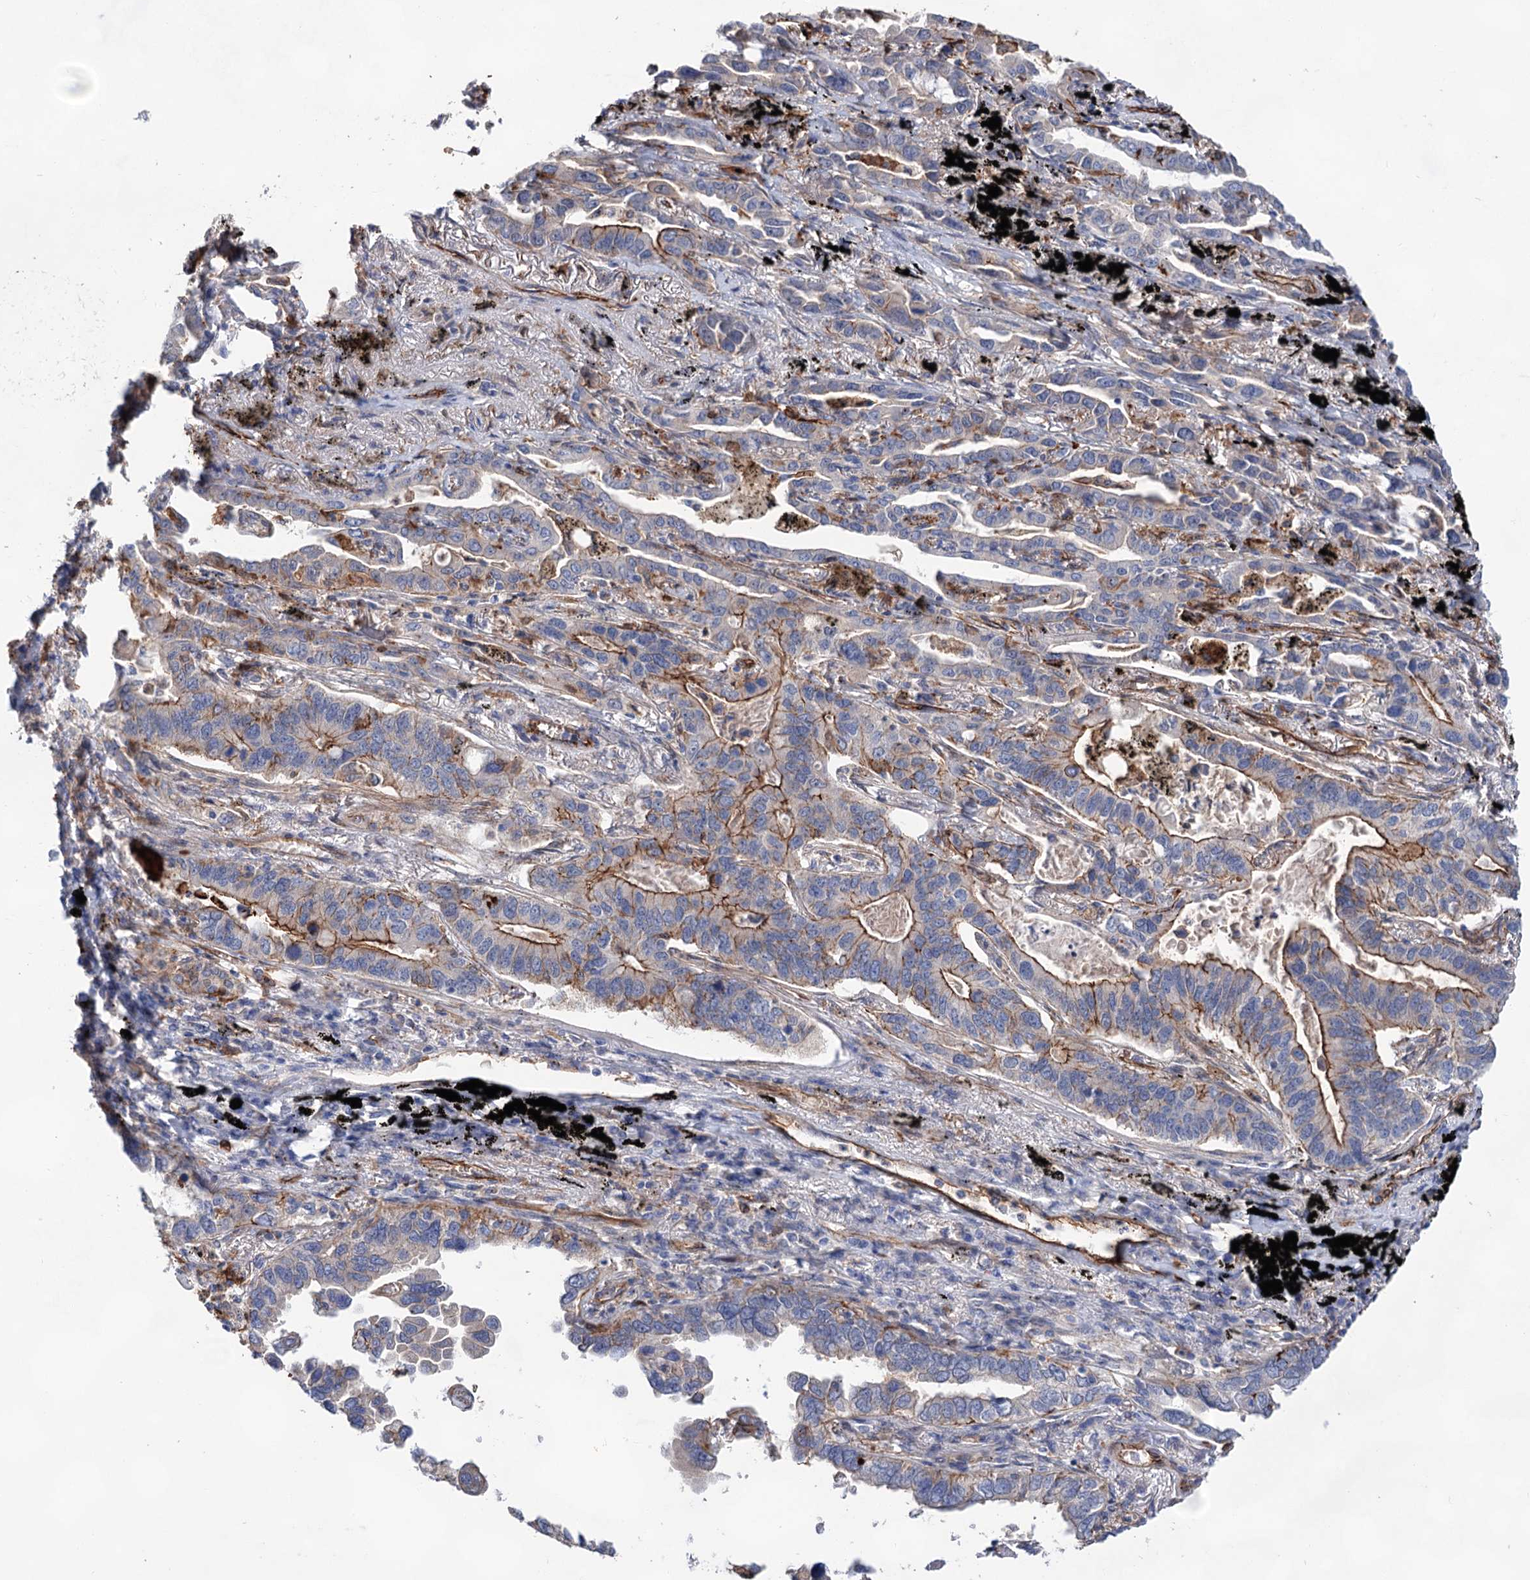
{"staining": {"intensity": "moderate", "quantity": "<25%", "location": "cytoplasmic/membranous"}, "tissue": "lung cancer", "cell_type": "Tumor cells", "image_type": "cancer", "snomed": [{"axis": "morphology", "description": "Adenocarcinoma, NOS"}, {"axis": "topography", "description": "Lung"}], "caption": "Human lung cancer (adenocarcinoma) stained for a protein (brown) shows moderate cytoplasmic/membranous positive positivity in approximately <25% of tumor cells.", "gene": "TMTC3", "patient": {"sex": "male", "age": 67}}